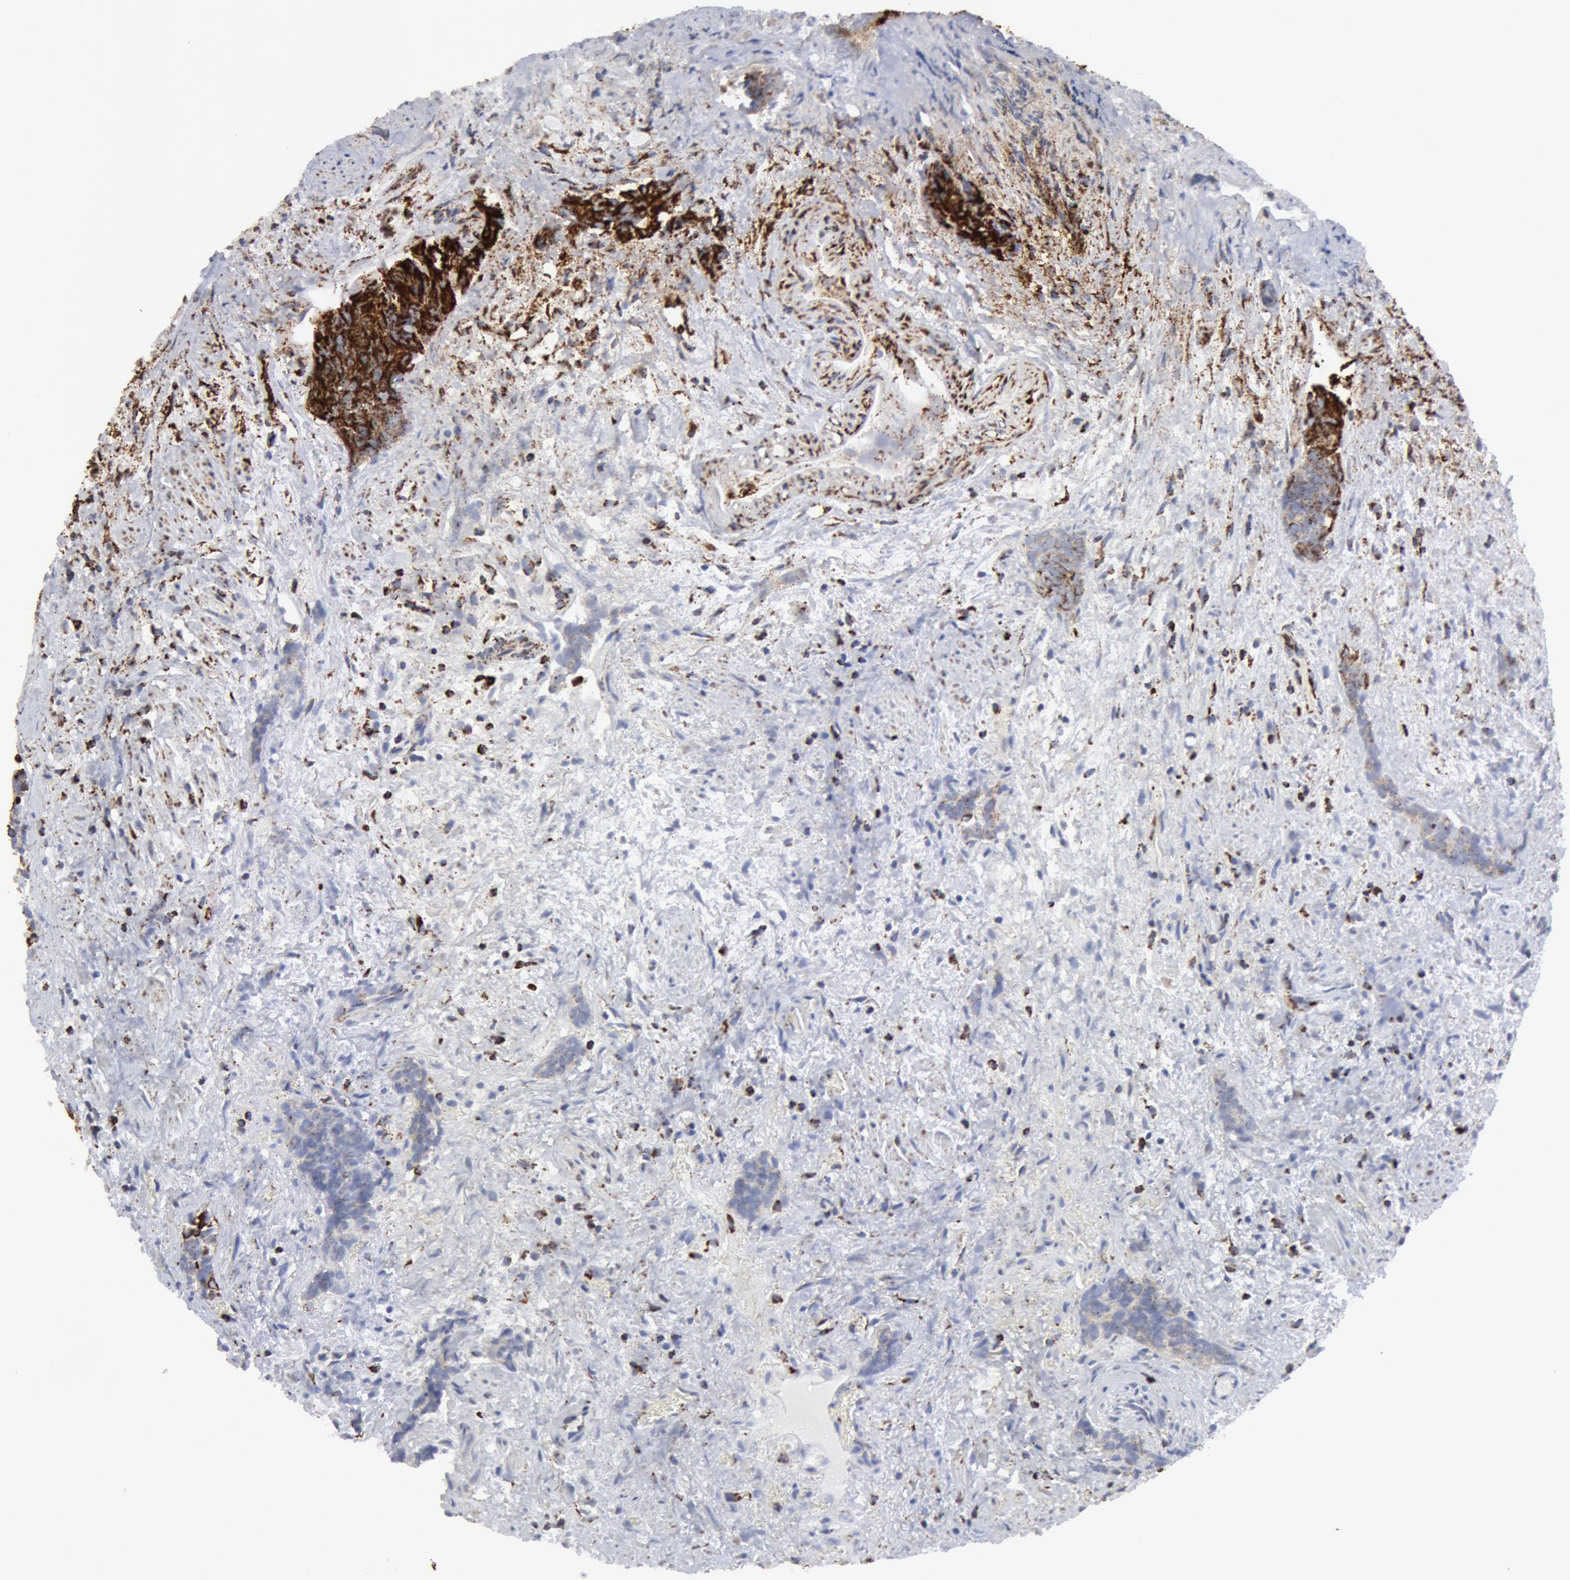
{"staining": {"intensity": "moderate", "quantity": "25%-75%", "location": "cytoplasmic/membranous"}, "tissue": "urothelial cancer", "cell_type": "Tumor cells", "image_type": "cancer", "snomed": [{"axis": "morphology", "description": "Urothelial carcinoma, High grade"}, {"axis": "topography", "description": "Urinary bladder"}], "caption": "A photomicrograph of urothelial cancer stained for a protein reveals moderate cytoplasmic/membranous brown staining in tumor cells.", "gene": "ATP5F1B", "patient": {"sex": "female", "age": 78}}